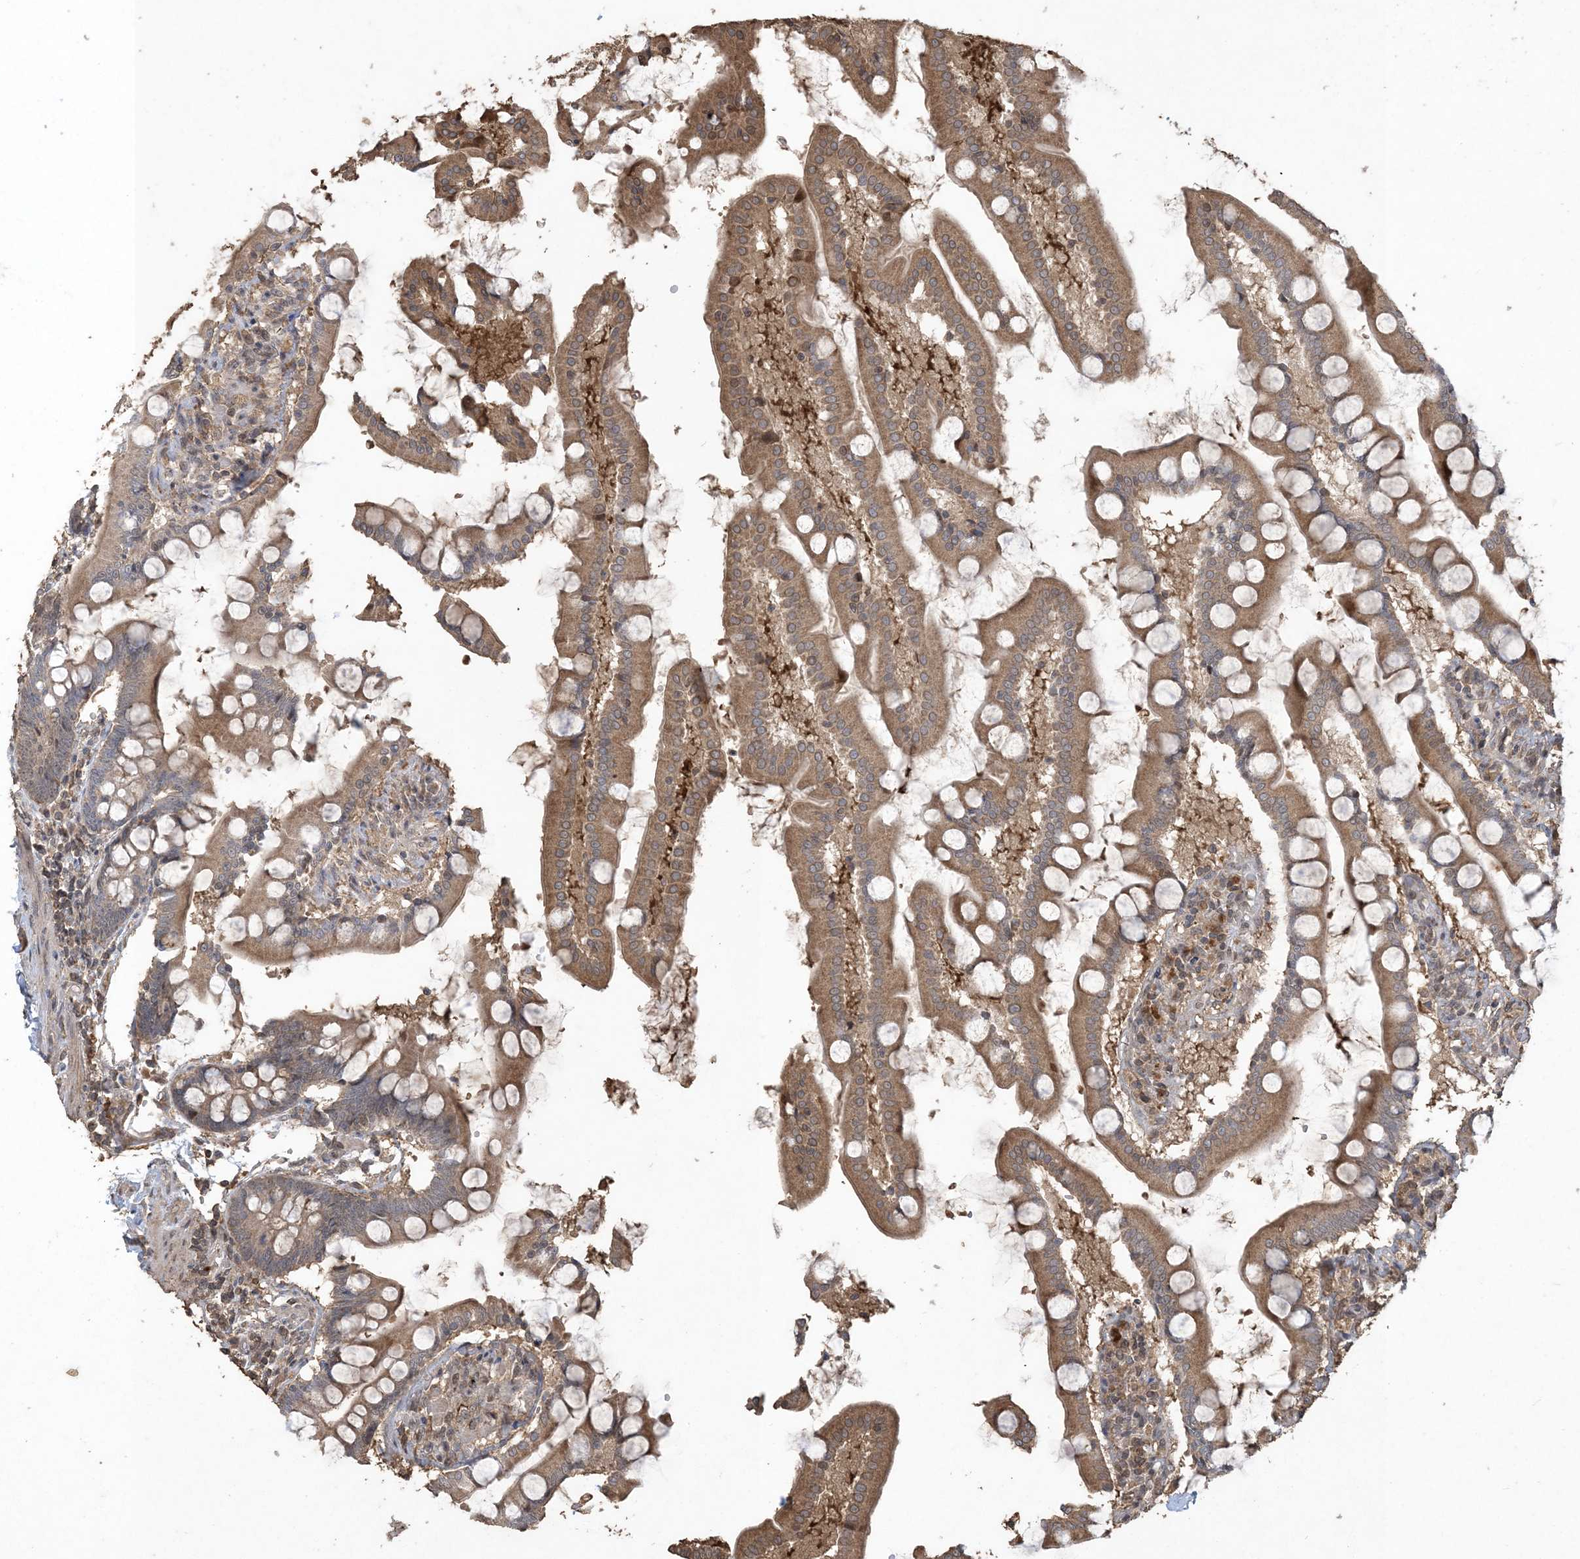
{"staining": {"intensity": "moderate", "quantity": ">75%", "location": "cytoplasmic/membranous"}, "tissue": "small intestine", "cell_type": "Glandular cells", "image_type": "normal", "snomed": [{"axis": "morphology", "description": "Normal tissue, NOS"}, {"axis": "topography", "description": "Small intestine"}], "caption": "Protein expression analysis of benign human small intestine reveals moderate cytoplasmic/membranous positivity in about >75% of glandular cells. The staining is performed using DAB (3,3'-diaminobenzidine) brown chromogen to label protein expression. The nuclei are counter-stained blue using hematoxylin.", "gene": "EFCAB8", "patient": {"sex": "male", "age": 41}}